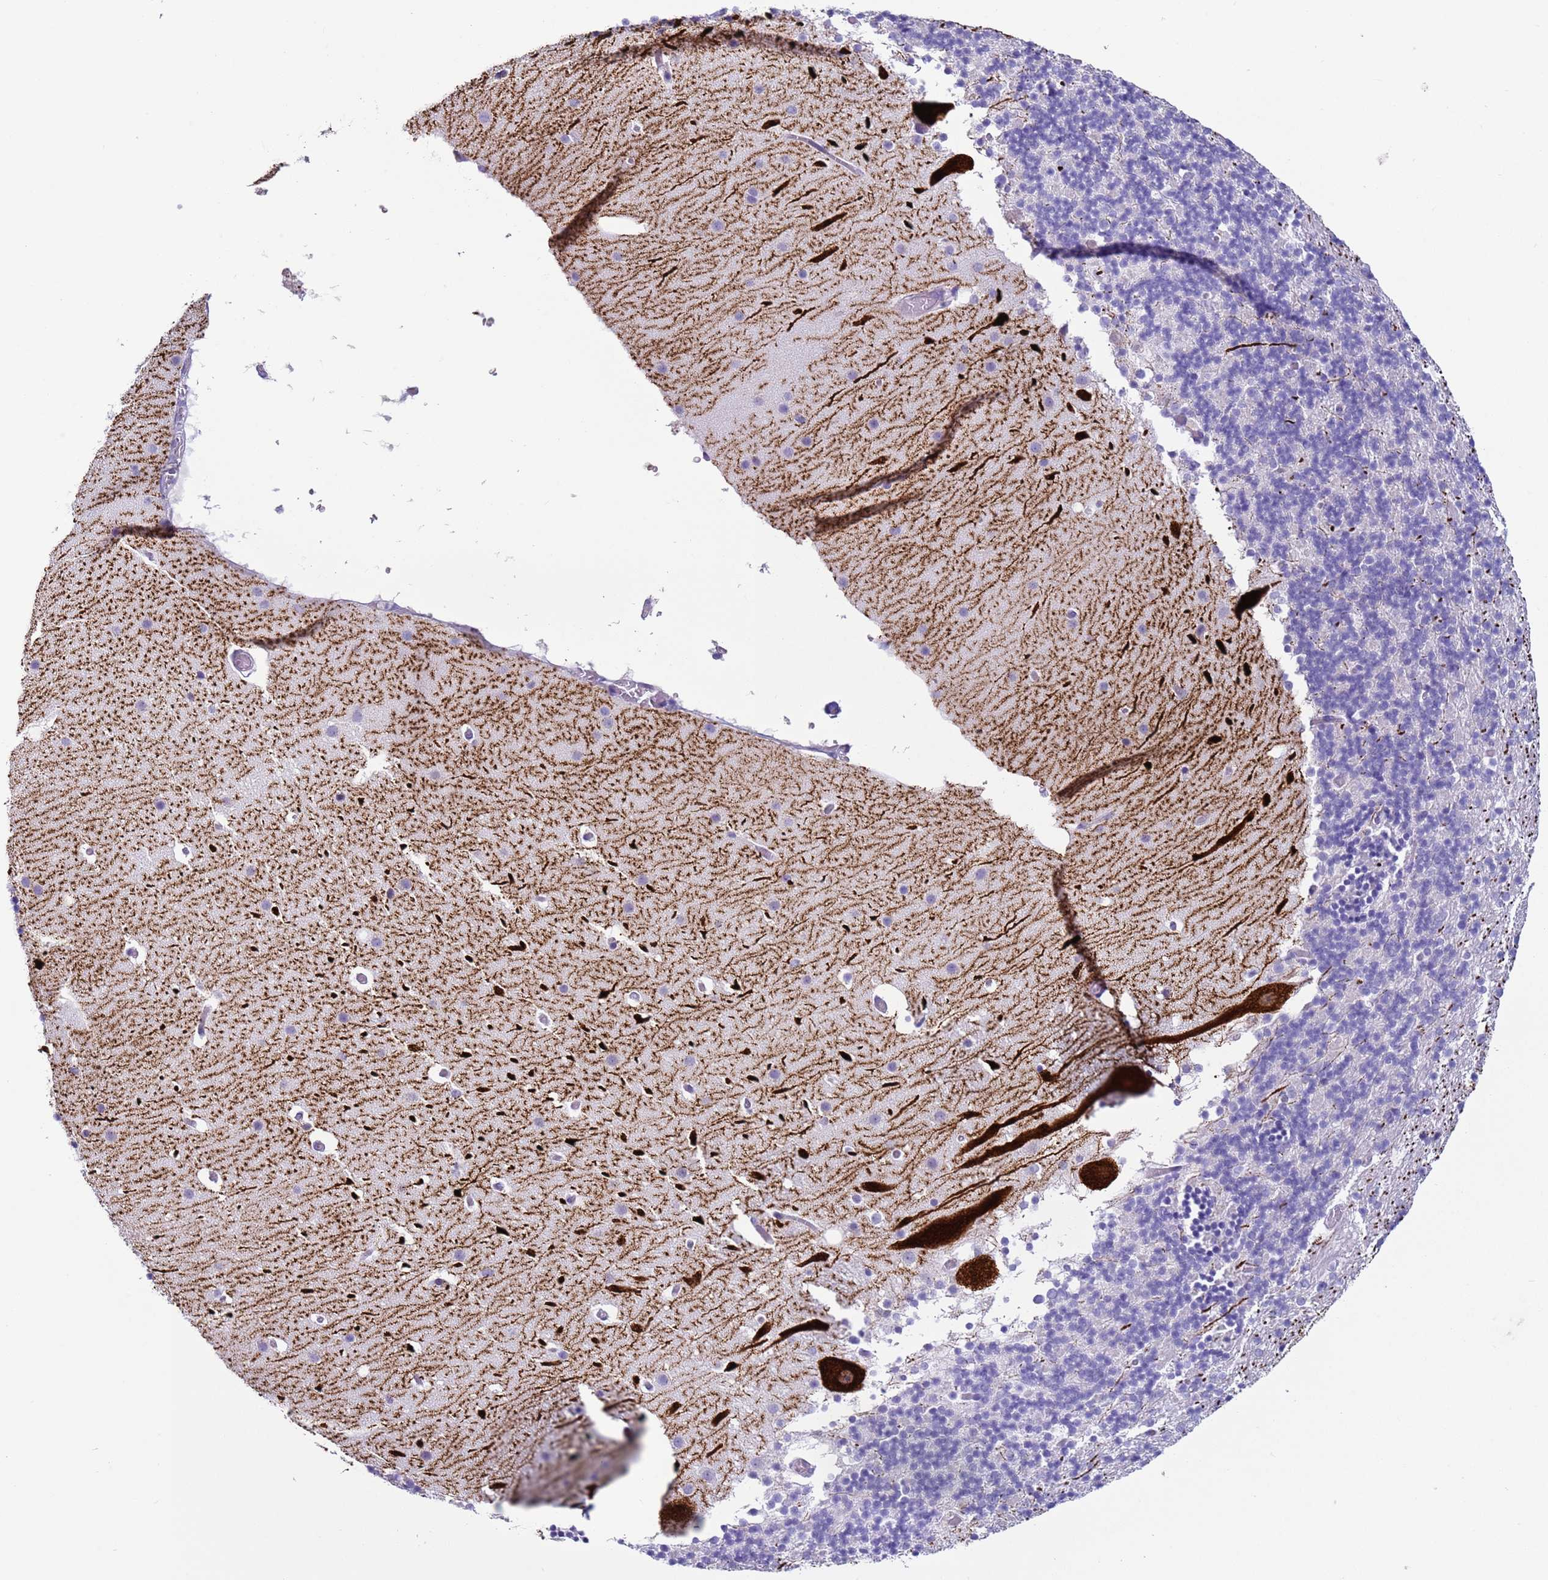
{"staining": {"intensity": "negative", "quantity": "none", "location": "none"}, "tissue": "cerebellum", "cell_type": "Cells in granular layer", "image_type": "normal", "snomed": [{"axis": "morphology", "description": "Normal tissue, NOS"}, {"axis": "topography", "description": "Cerebellum"}], "caption": "Immunohistochemistry image of normal cerebellum stained for a protein (brown), which displays no expression in cells in granular layer.", "gene": "NPAP1", "patient": {"sex": "male", "age": 57}}